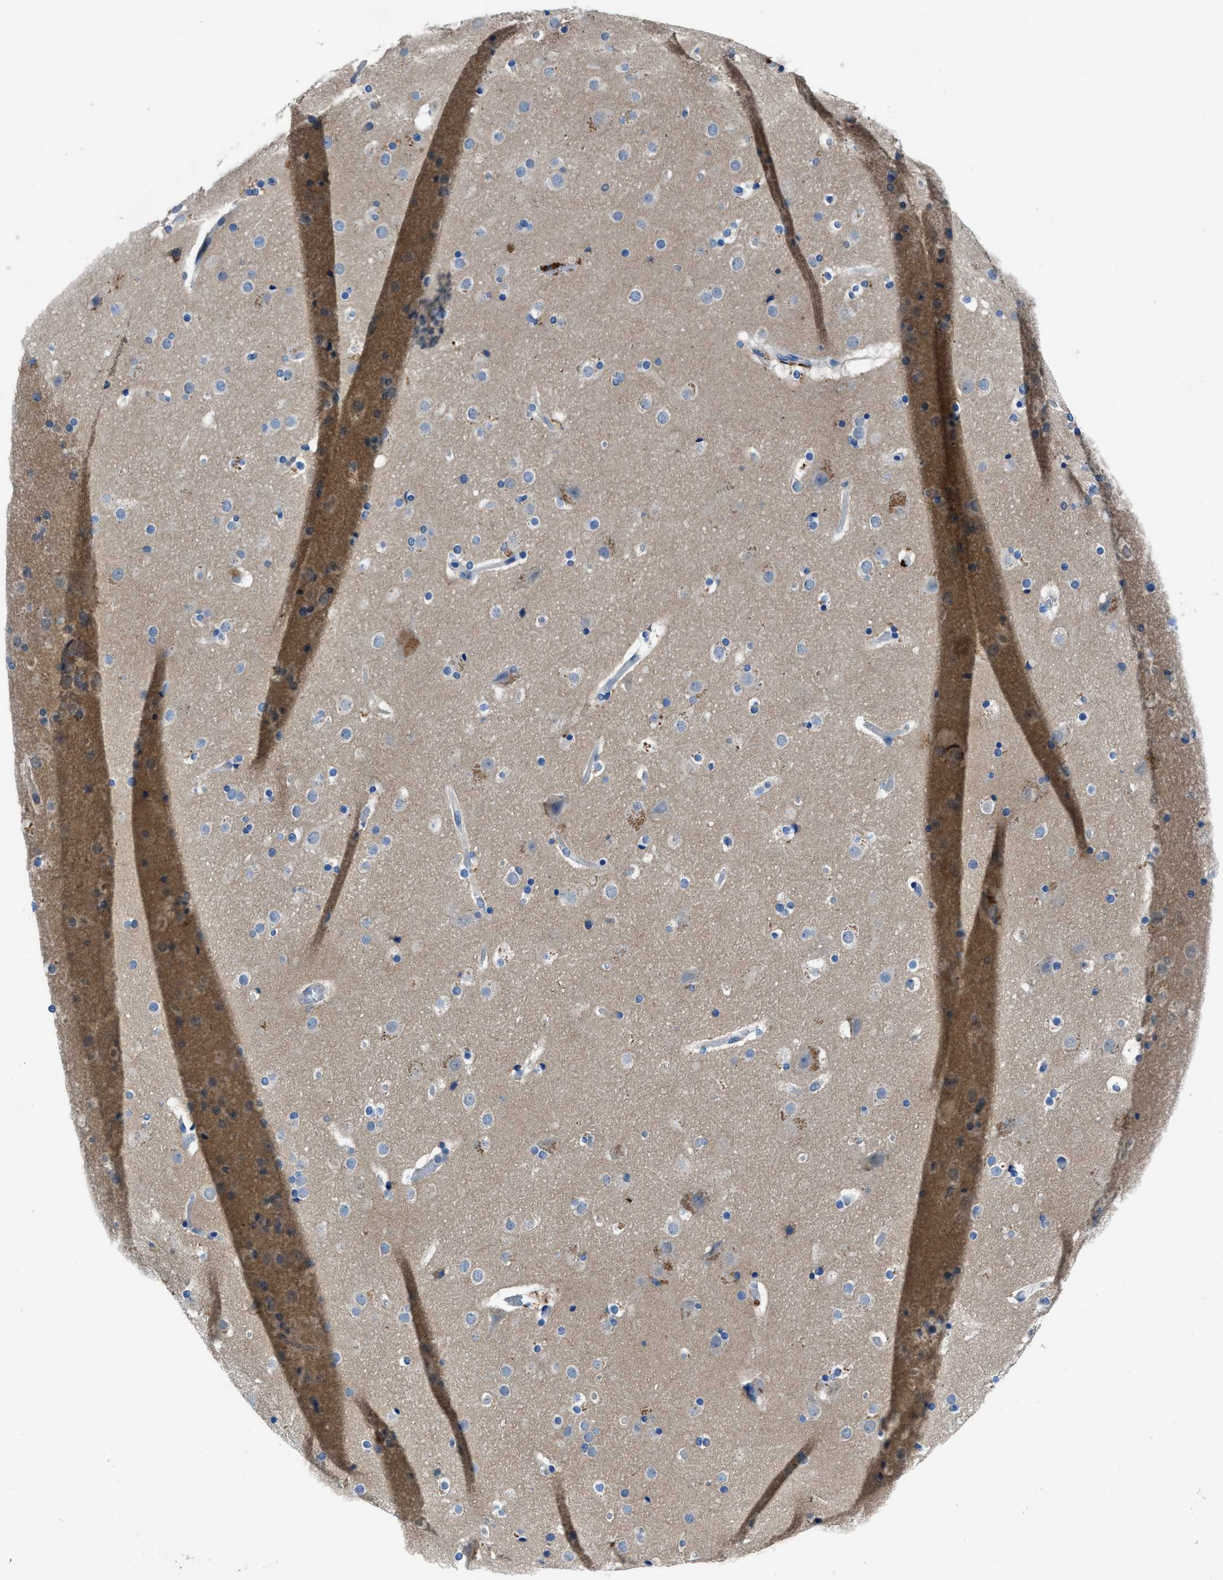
{"staining": {"intensity": "negative", "quantity": "none", "location": "none"}, "tissue": "cerebral cortex", "cell_type": "Endothelial cells", "image_type": "normal", "snomed": [{"axis": "morphology", "description": "Normal tissue, NOS"}, {"axis": "topography", "description": "Cerebral cortex"}], "caption": "The immunohistochemistry (IHC) micrograph has no significant expression in endothelial cells of cerebral cortex. The staining was performed using DAB (3,3'-diaminobenzidine) to visualize the protein expression in brown, while the nuclei were stained in blue with hematoxylin (Magnification: 20x).", "gene": "PTGFRN", "patient": {"sex": "male", "age": 57}}